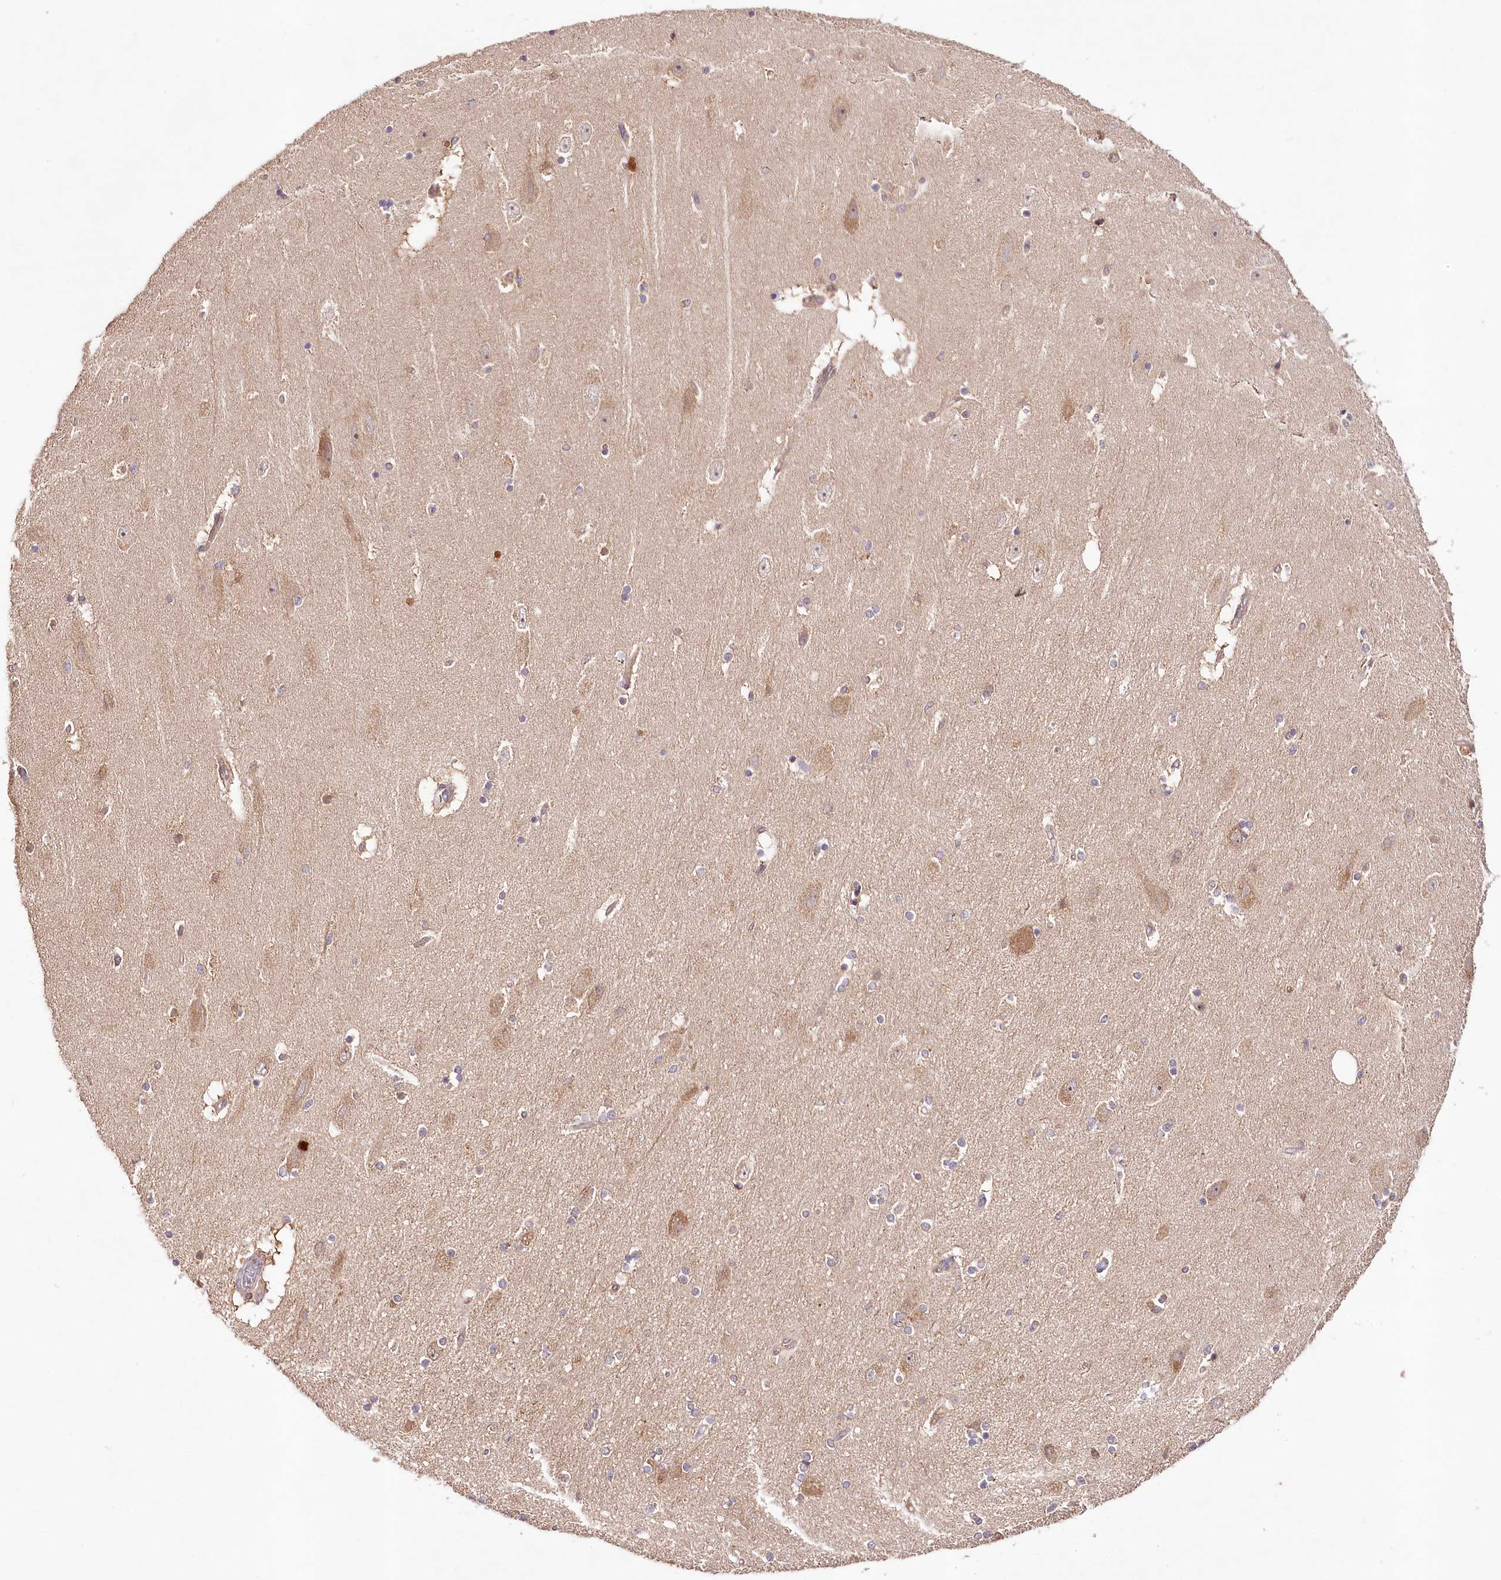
{"staining": {"intensity": "moderate", "quantity": "<25%", "location": "cytoplasmic/membranous"}, "tissue": "hippocampus", "cell_type": "Glial cells", "image_type": "normal", "snomed": [{"axis": "morphology", "description": "Normal tissue, NOS"}, {"axis": "topography", "description": "Hippocampus"}], "caption": "Protein staining by IHC exhibits moderate cytoplasmic/membranous staining in approximately <25% of glial cells in benign hippocampus.", "gene": "DMXL1", "patient": {"sex": "female", "age": 54}}